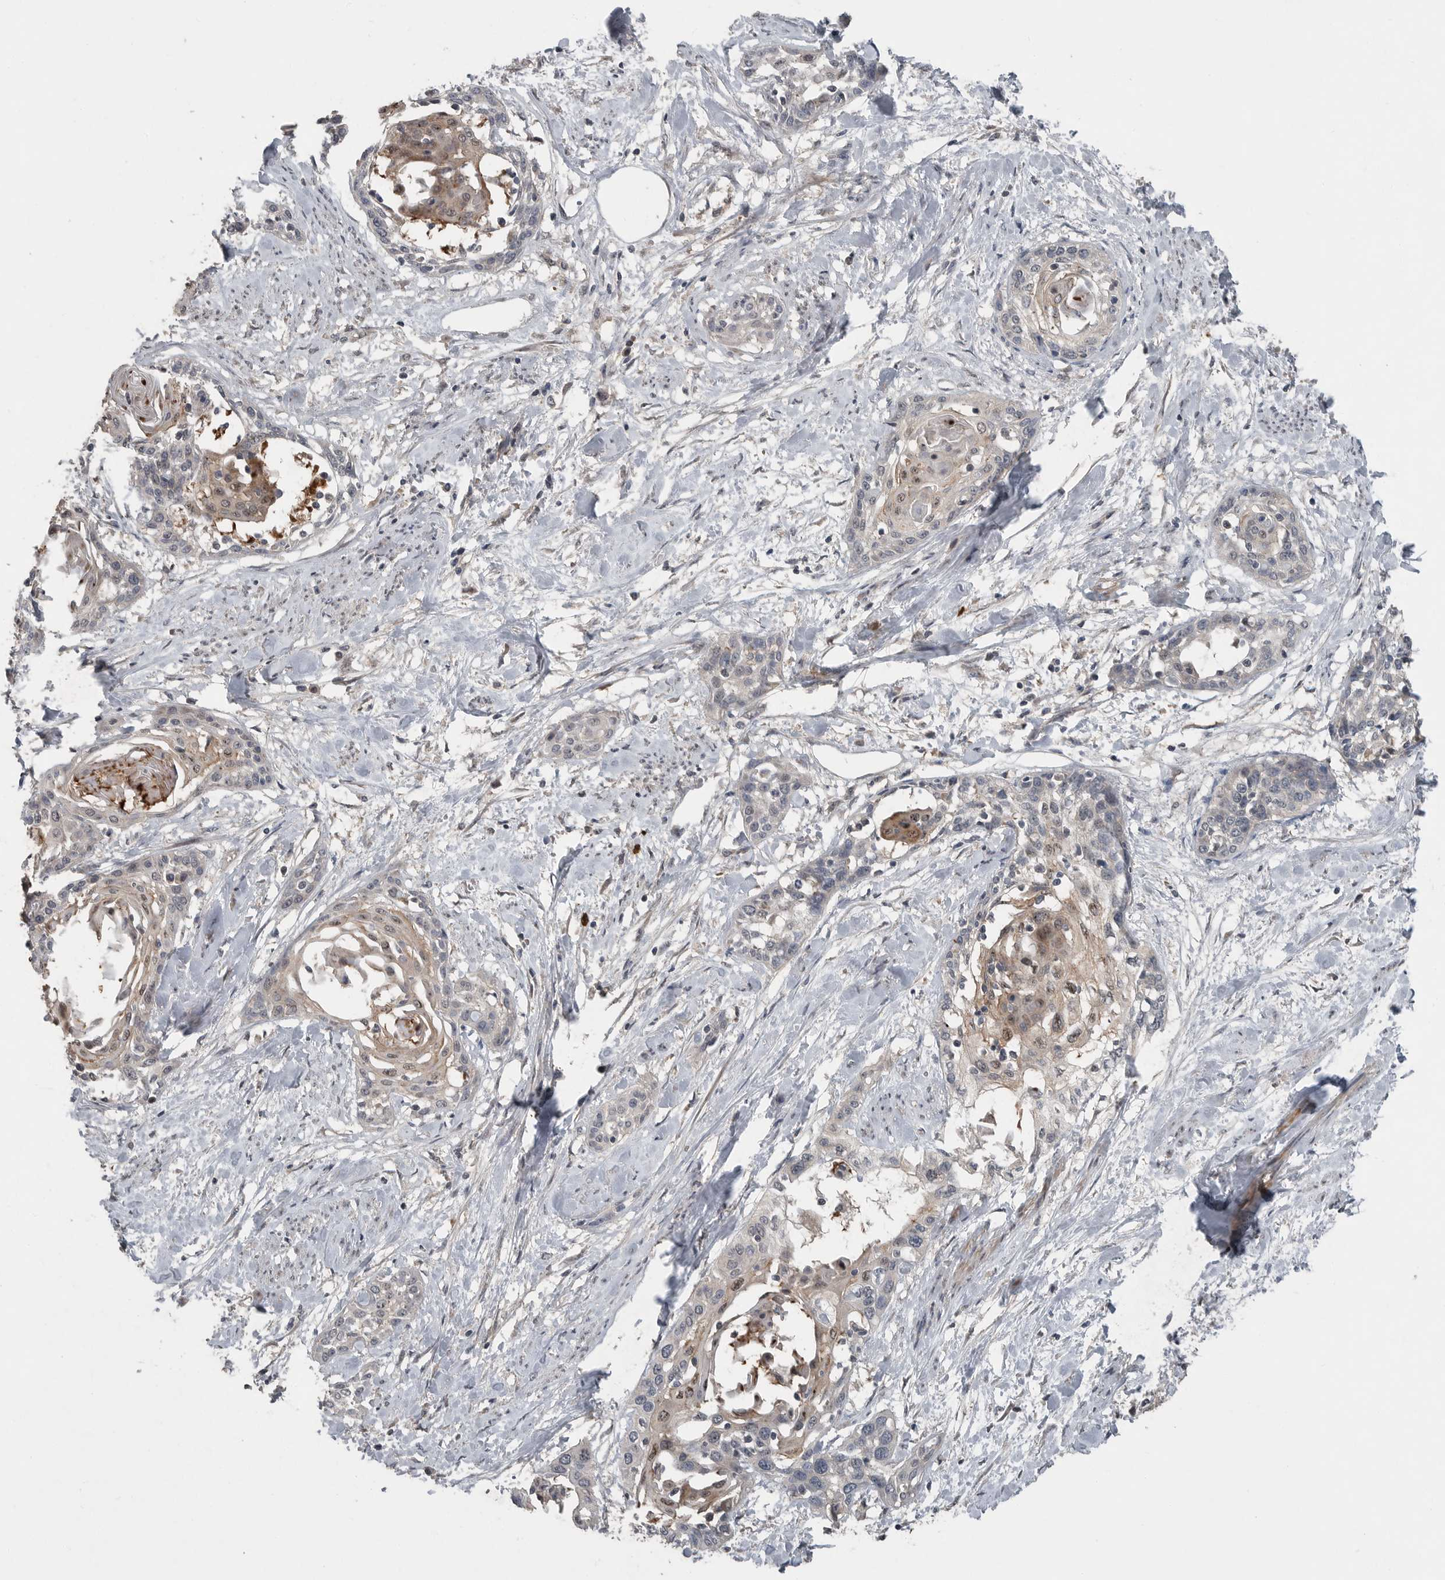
{"staining": {"intensity": "weak", "quantity": "25%-75%", "location": "cytoplasmic/membranous"}, "tissue": "cervical cancer", "cell_type": "Tumor cells", "image_type": "cancer", "snomed": [{"axis": "morphology", "description": "Squamous cell carcinoma, NOS"}, {"axis": "topography", "description": "Cervix"}], "caption": "Weak cytoplasmic/membranous positivity for a protein is identified in about 25%-75% of tumor cells of cervical cancer using IHC.", "gene": "SCP2", "patient": {"sex": "female", "age": 57}}